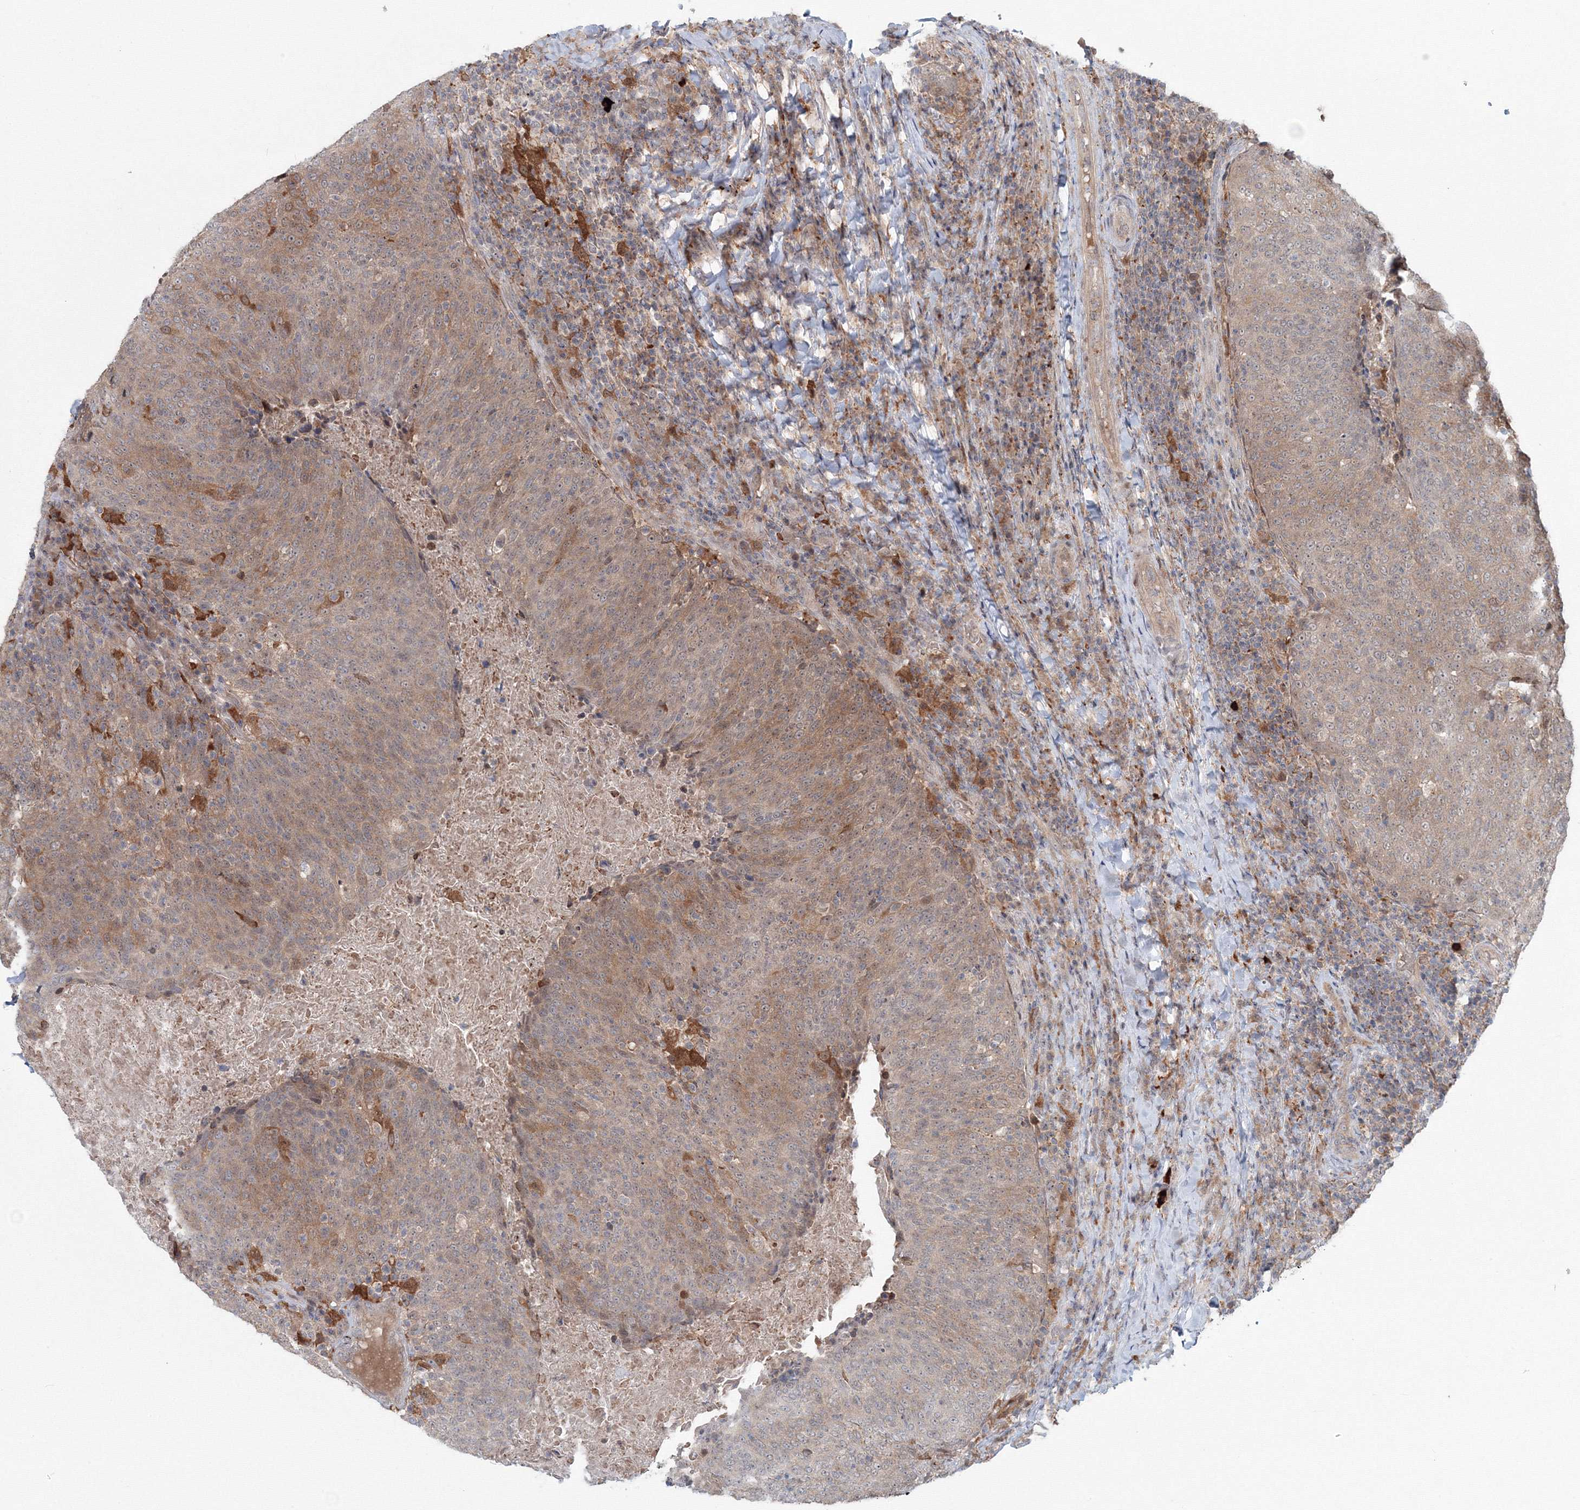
{"staining": {"intensity": "moderate", "quantity": ">75%", "location": "cytoplasmic/membranous"}, "tissue": "head and neck cancer", "cell_type": "Tumor cells", "image_type": "cancer", "snomed": [{"axis": "morphology", "description": "Squamous cell carcinoma, NOS"}, {"axis": "morphology", "description": "Squamous cell carcinoma, metastatic, NOS"}, {"axis": "topography", "description": "Lymph node"}, {"axis": "topography", "description": "Head-Neck"}], "caption": "Immunohistochemical staining of human squamous cell carcinoma (head and neck) displays moderate cytoplasmic/membranous protein expression in about >75% of tumor cells.", "gene": "MKRN2", "patient": {"sex": "male", "age": 62}}